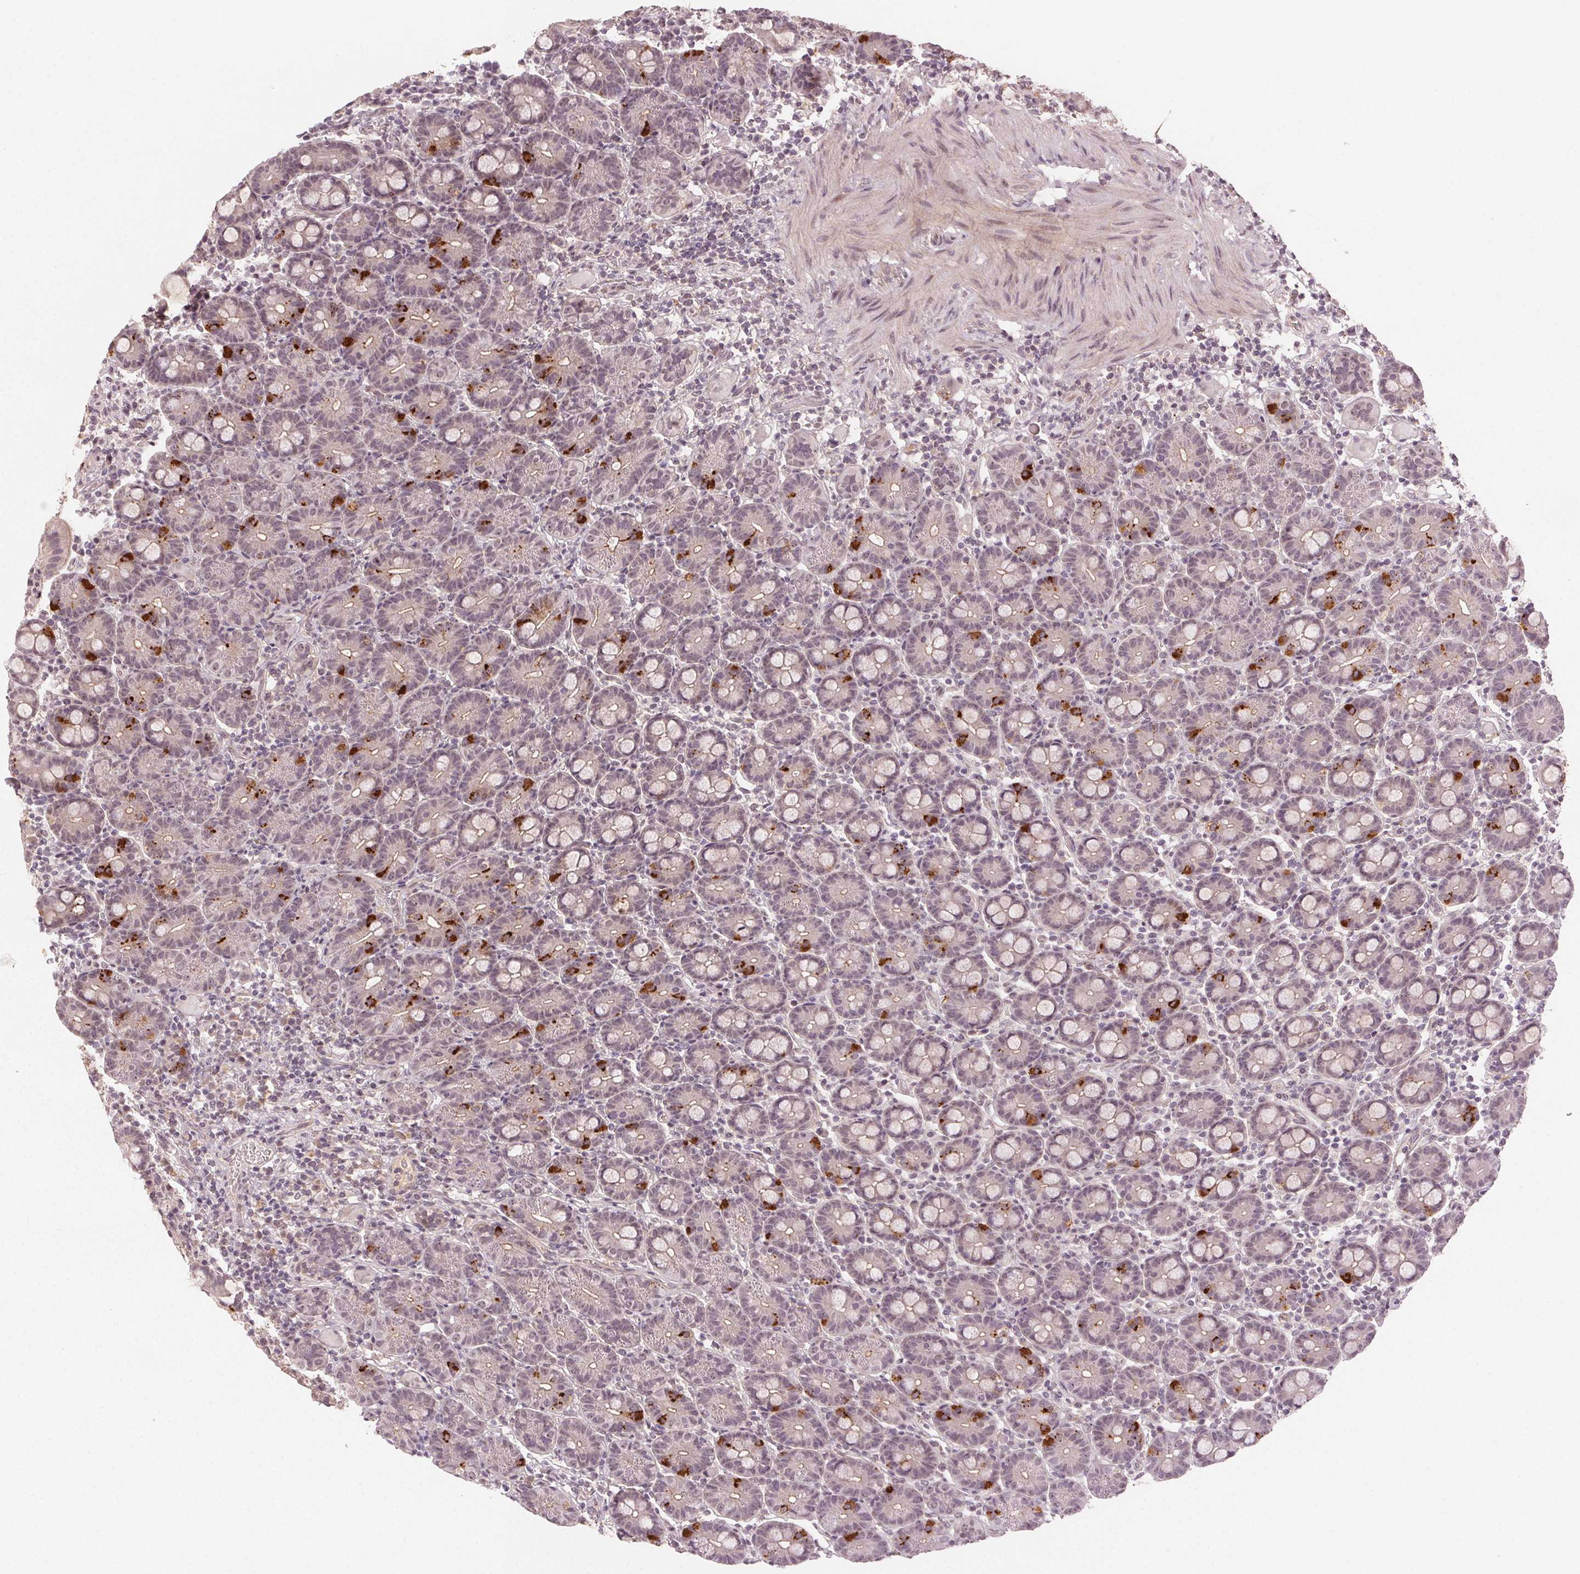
{"staining": {"intensity": "strong", "quantity": "<25%", "location": "cytoplasmic/membranous"}, "tissue": "small intestine", "cell_type": "Glandular cells", "image_type": "normal", "snomed": [{"axis": "morphology", "description": "Normal tissue, NOS"}, {"axis": "topography", "description": "Small intestine"}], "caption": "Immunohistochemical staining of unremarkable small intestine reveals <25% levels of strong cytoplasmic/membranous protein positivity in approximately <25% of glandular cells. (Brightfield microscopy of DAB IHC at high magnification).", "gene": "TUB", "patient": {"sex": "male", "age": 26}}